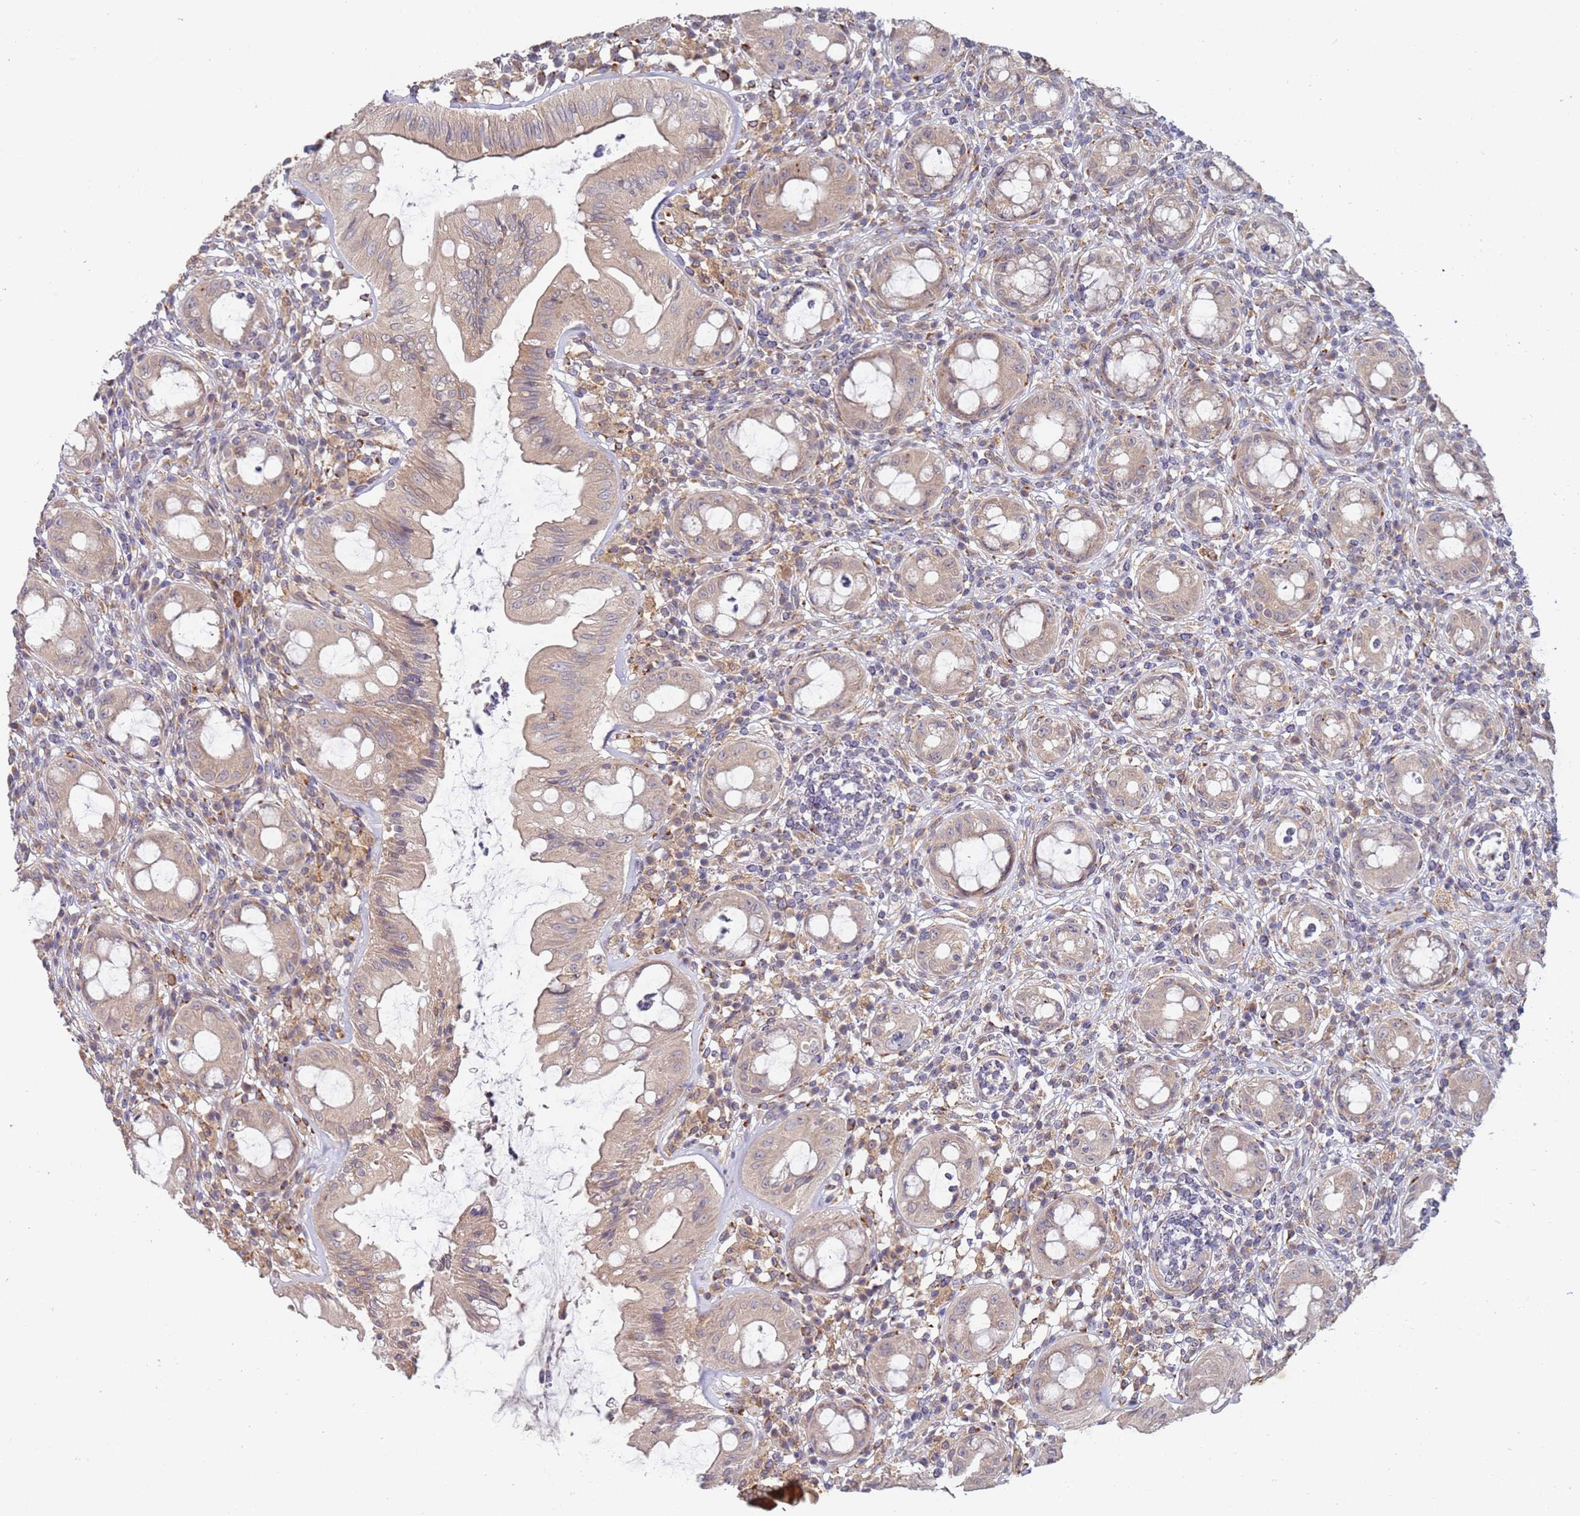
{"staining": {"intensity": "moderate", "quantity": ">75%", "location": "cytoplasmic/membranous"}, "tissue": "rectum", "cell_type": "Glandular cells", "image_type": "normal", "snomed": [{"axis": "morphology", "description": "Normal tissue, NOS"}, {"axis": "topography", "description": "Rectum"}], "caption": "A photomicrograph of human rectum stained for a protein reveals moderate cytoplasmic/membranous brown staining in glandular cells. (DAB = brown stain, brightfield microscopy at high magnification).", "gene": "VRK2", "patient": {"sex": "female", "age": 57}}